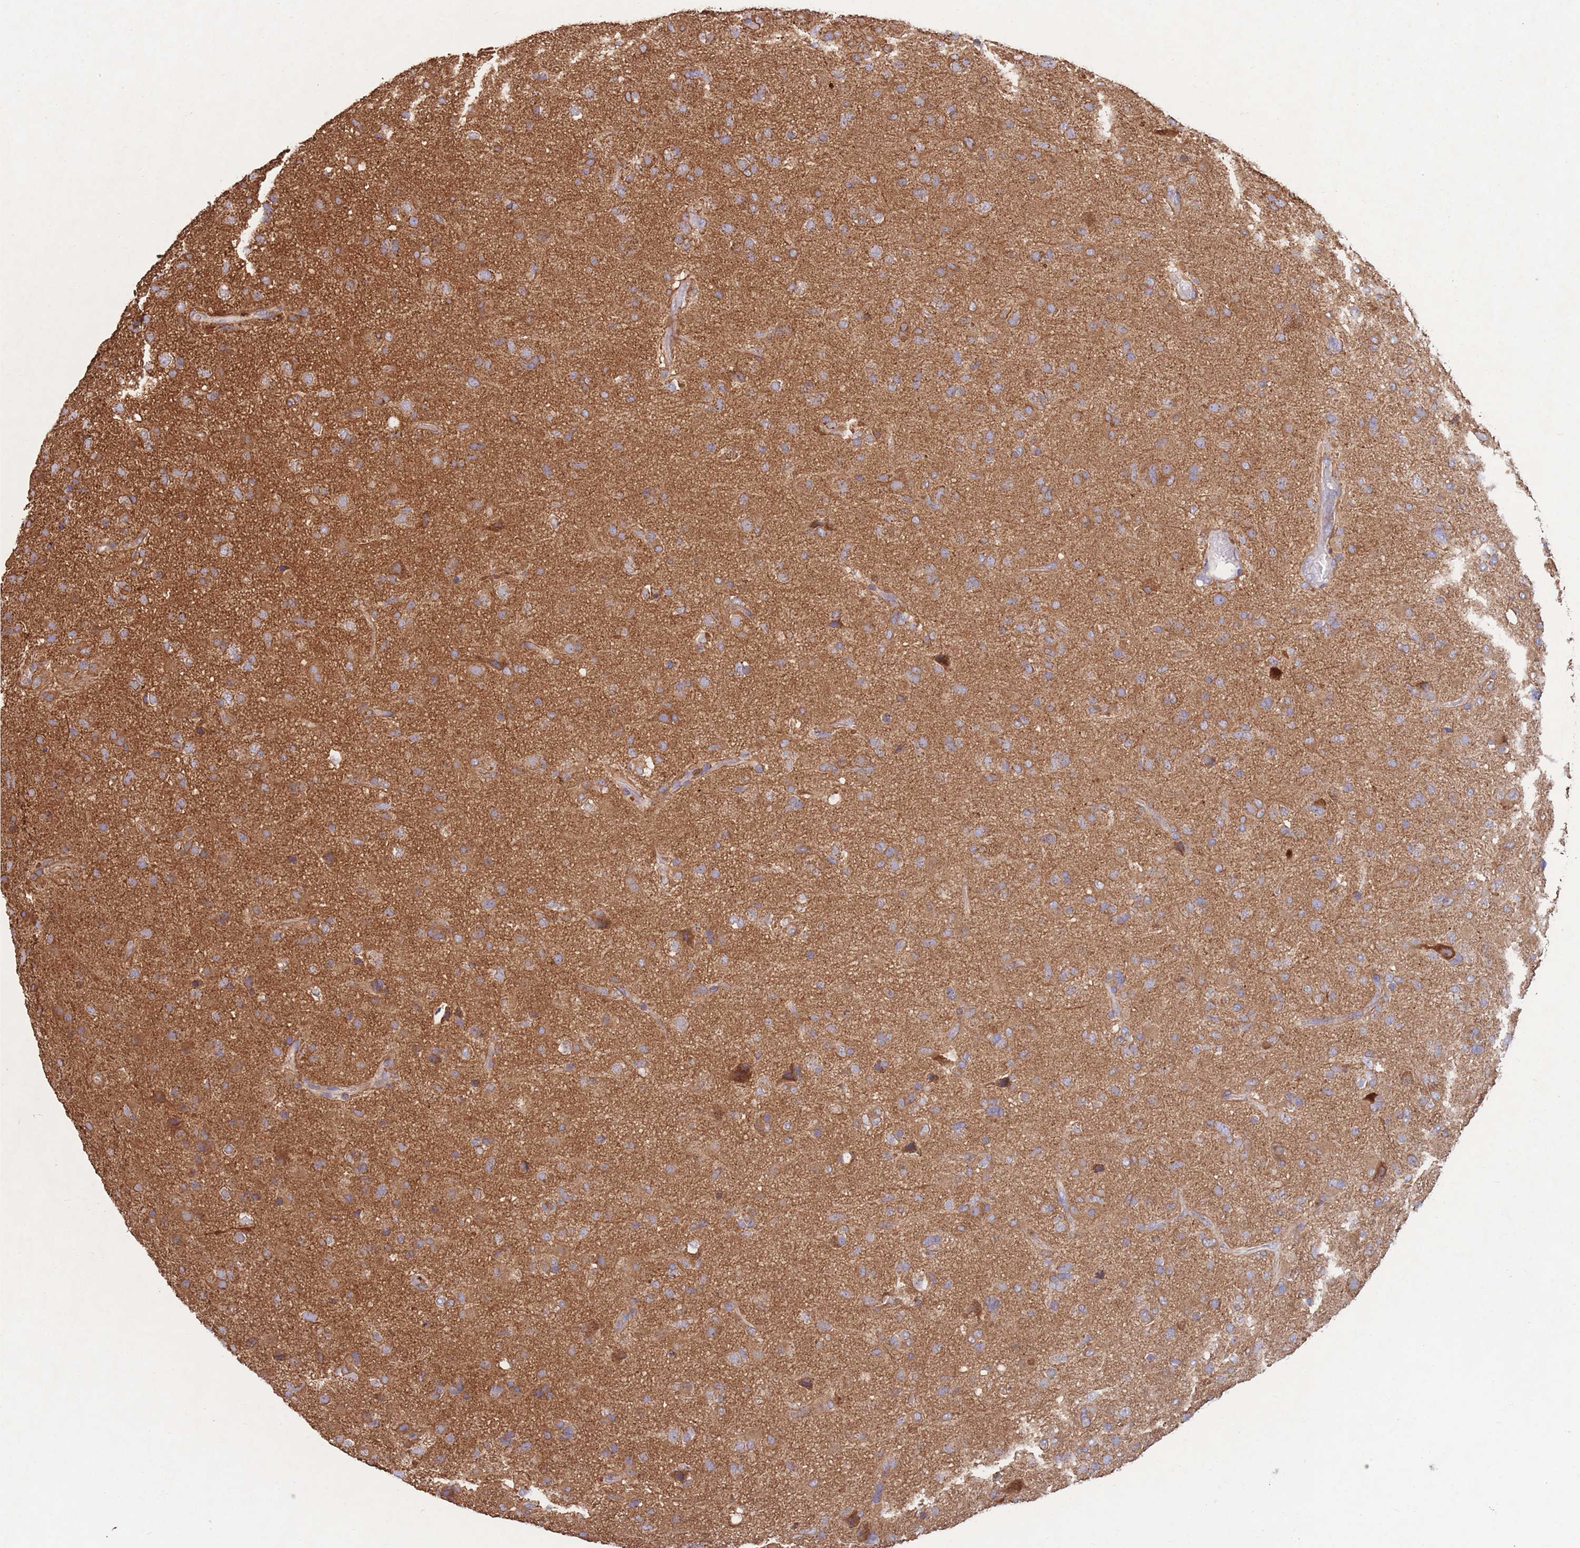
{"staining": {"intensity": "moderate", "quantity": ">75%", "location": "cytoplasmic/membranous"}, "tissue": "glioma", "cell_type": "Tumor cells", "image_type": "cancer", "snomed": [{"axis": "morphology", "description": "Glioma, malignant, Low grade"}, {"axis": "topography", "description": "Brain"}], "caption": "Moderate cytoplasmic/membranous expression is appreciated in approximately >75% of tumor cells in malignant low-grade glioma.", "gene": "FKBP8", "patient": {"sex": "male", "age": 65}}